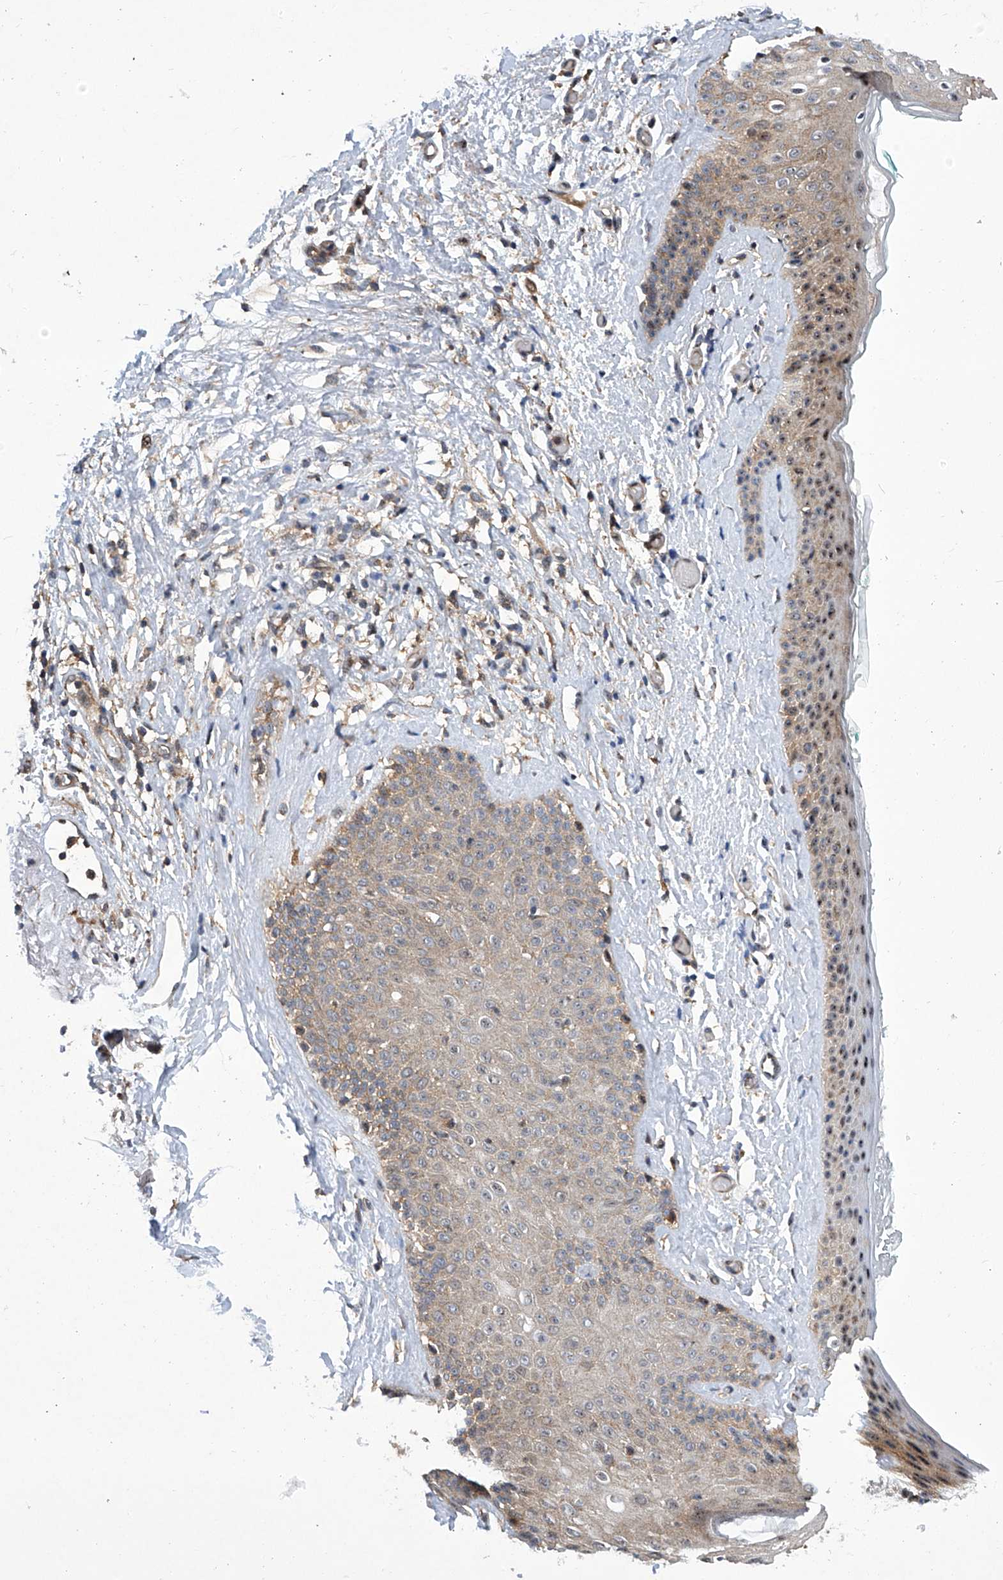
{"staining": {"intensity": "weak", "quantity": "25%-75%", "location": "cytoplasmic/membranous,nuclear"}, "tissue": "skin cancer", "cell_type": "Tumor cells", "image_type": "cancer", "snomed": [{"axis": "morphology", "description": "Basal cell carcinoma"}, {"axis": "topography", "description": "Skin"}], "caption": "Skin basal cell carcinoma was stained to show a protein in brown. There is low levels of weak cytoplasmic/membranous and nuclear expression in approximately 25%-75% of tumor cells.", "gene": "CISH", "patient": {"sex": "female", "age": 84}}